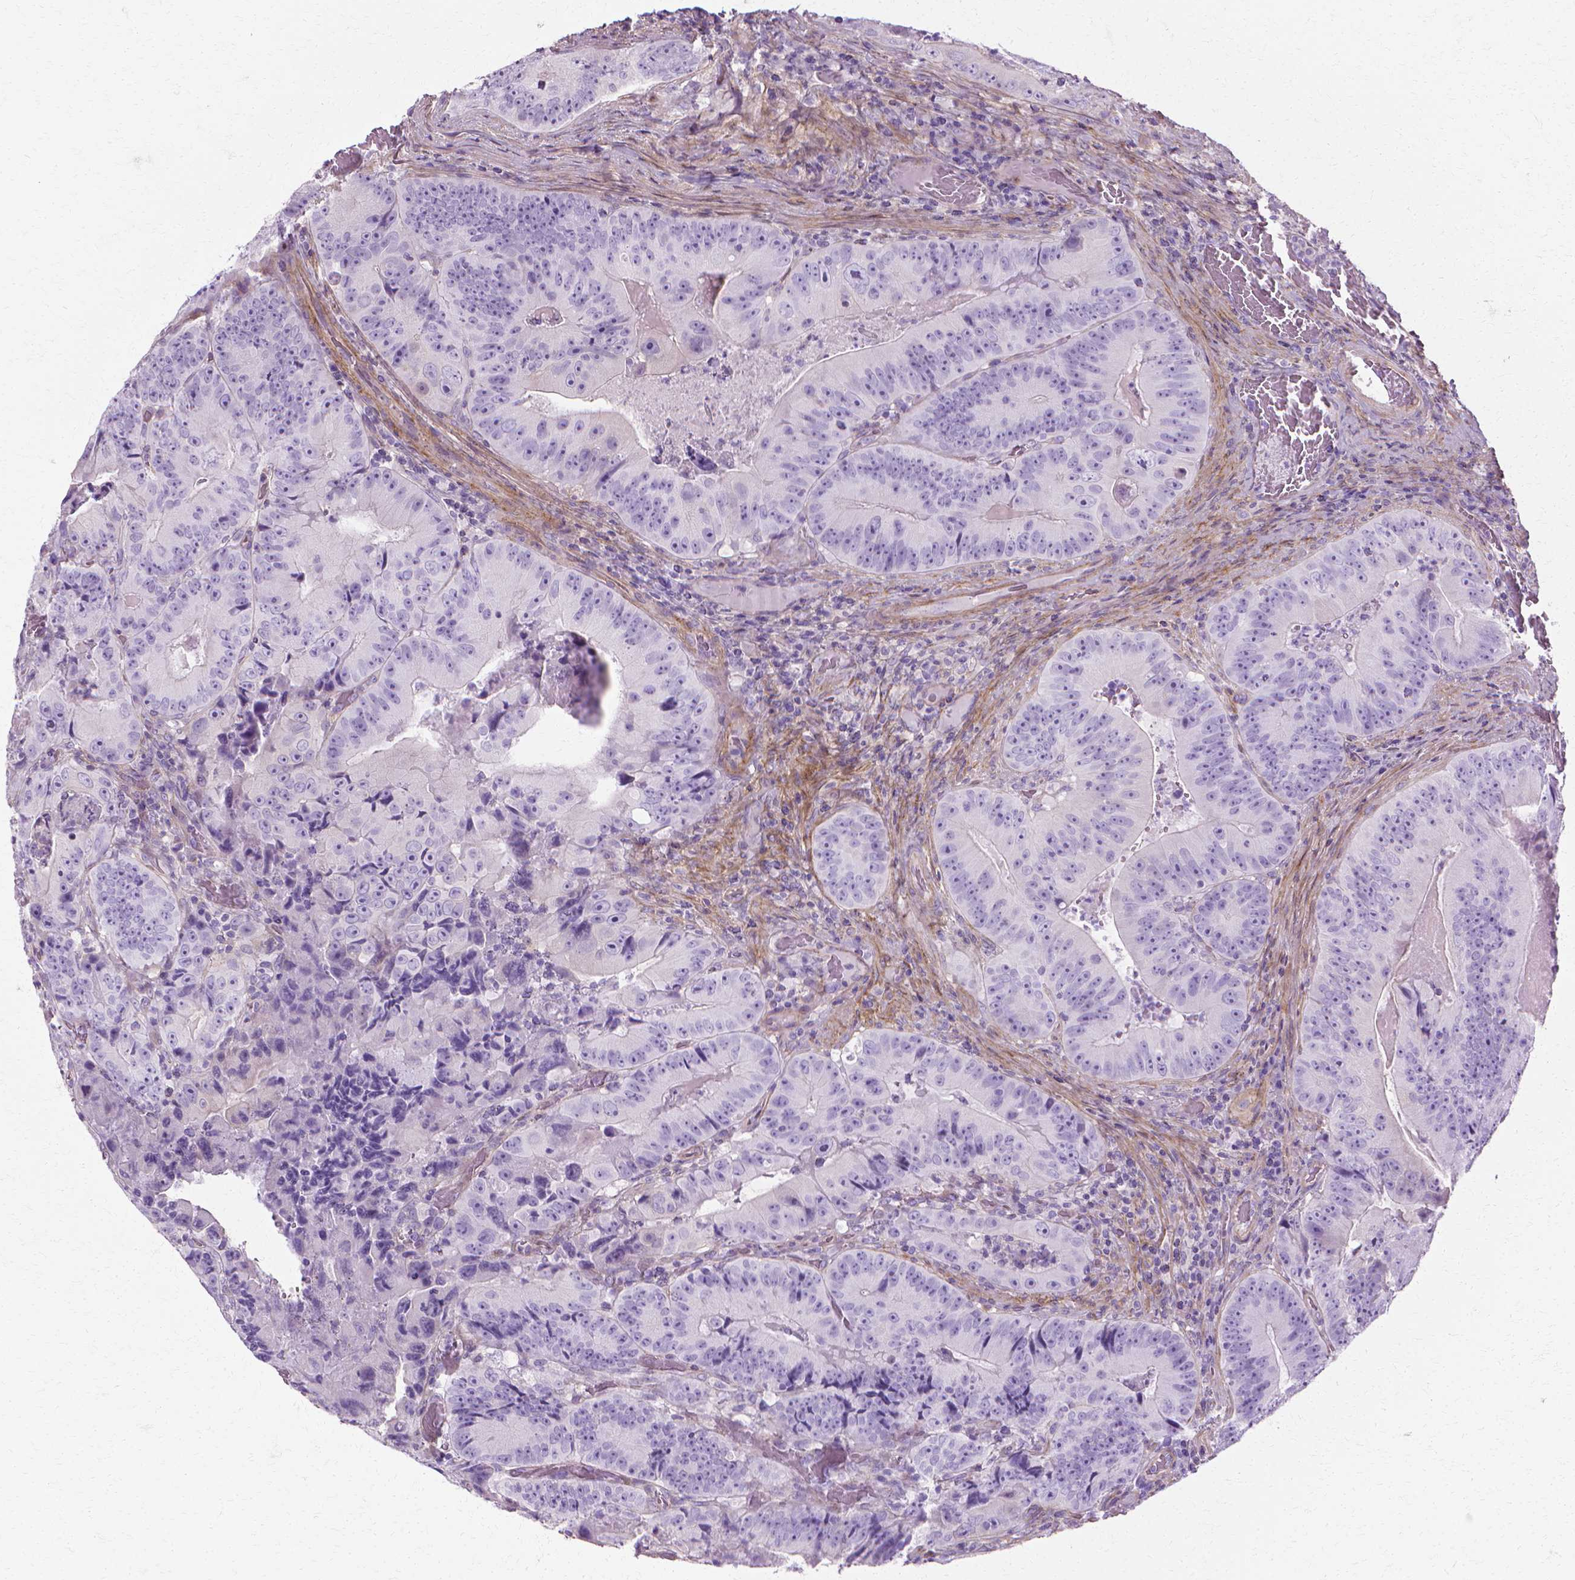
{"staining": {"intensity": "negative", "quantity": "none", "location": "none"}, "tissue": "colorectal cancer", "cell_type": "Tumor cells", "image_type": "cancer", "snomed": [{"axis": "morphology", "description": "Adenocarcinoma, NOS"}, {"axis": "topography", "description": "Colon"}], "caption": "There is no significant staining in tumor cells of colorectal cancer (adenocarcinoma). (DAB (3,3'-diaminobenzidine) IHC, high magnification).", "gene": "CFAP157", "patient": {"sex": "female", "age": 86}}